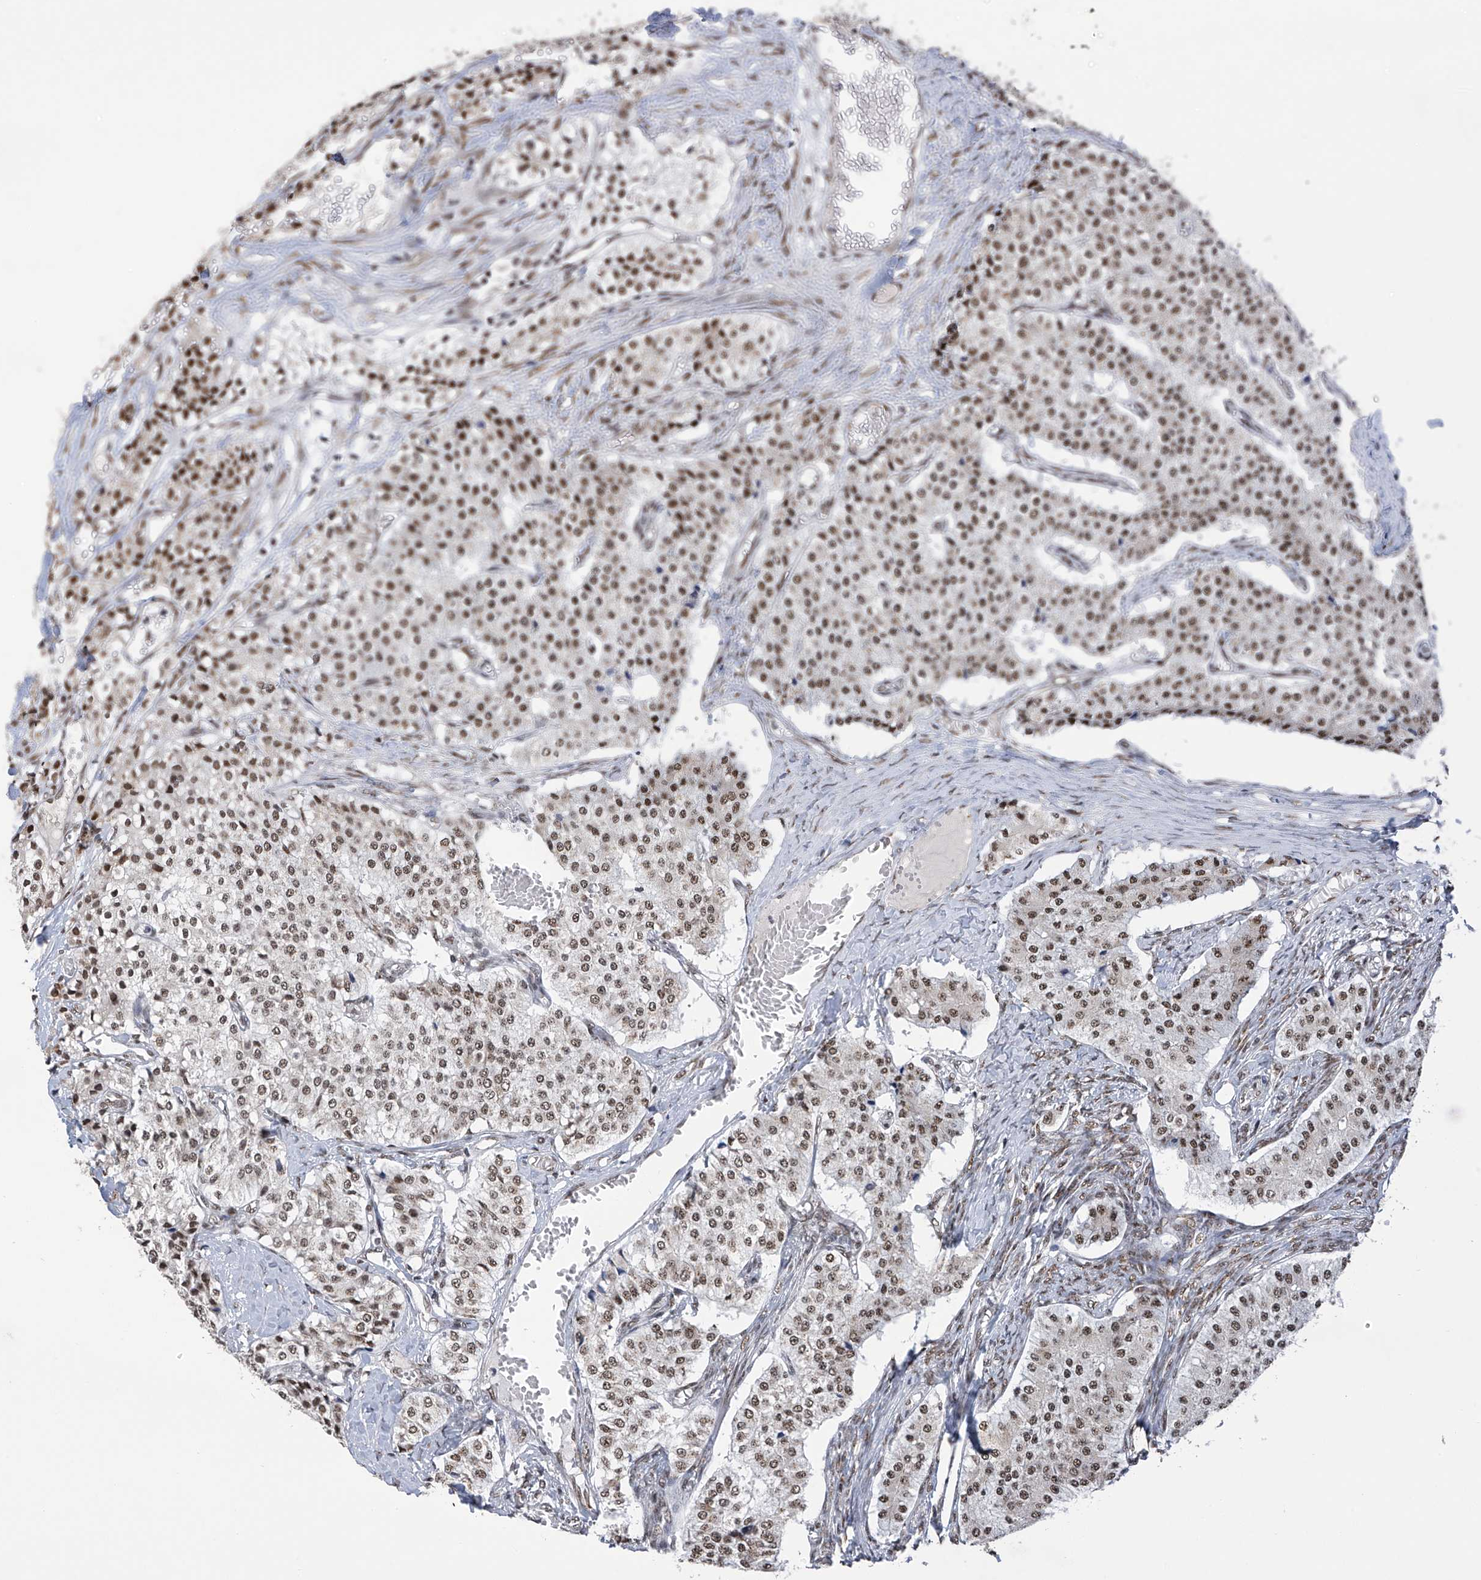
{"staining": {"intensity": "moderate", "quantity": ">75%", "location": "nuclear"}, "tissue": "carcinoid", "cell_type": "Tumor cells", "image_type": "cancer", "snomed": [{"axis": "morphology", "description": "Carcinoid, malignant, NOS"}, {"axis": "topography", "description": "Colon"}], "caption": "Immunohistochemistry (IHC) image of human malignant carcinoid stained for a protein (brown), which shows medium levels of moderate nuclear positivity in approximately >75% of tumor cells.", "gene": "APLF", "patient": {"sex": "female", "age": 52}}